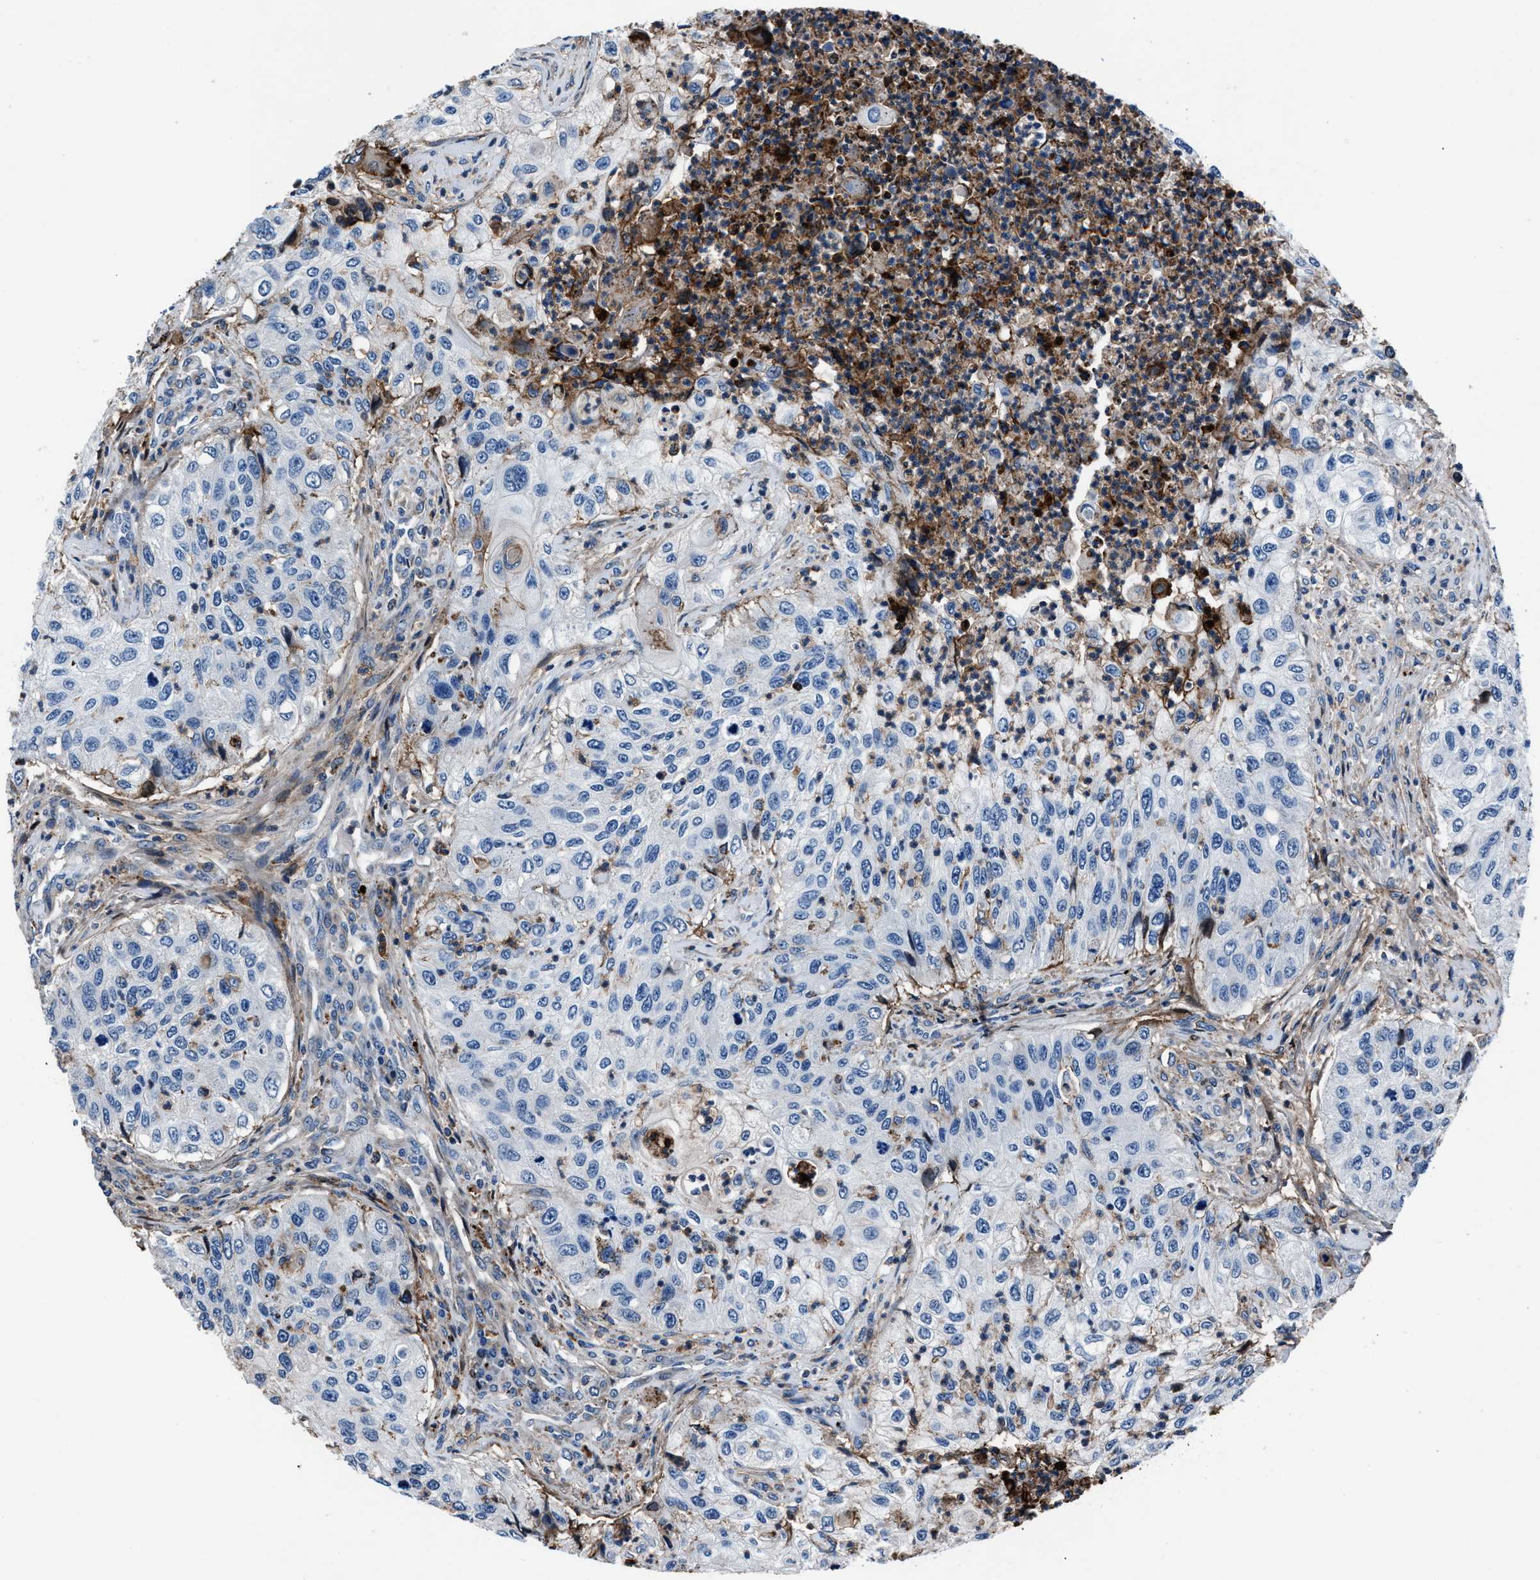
{"staining": {"intensity": "negative", "quantity": "none", "location": "none"}, "tissue": "urothelial cancer", "cell_type": "Tumor cells", "image_type": "cancer", "snomed": [{"axis": "morphology", "description": "Urothelial carcinoma, High grade"}, {"axis": "topography", "description": "Urinary bladder"}], "caption": "Immunohistochemical staining of urothelial cancer exhibits no significant positivity in tumor cells. Nuclei are stained in blue.", "gene": "MFSD11", "patient": {"sex": "female", "age": 60}}